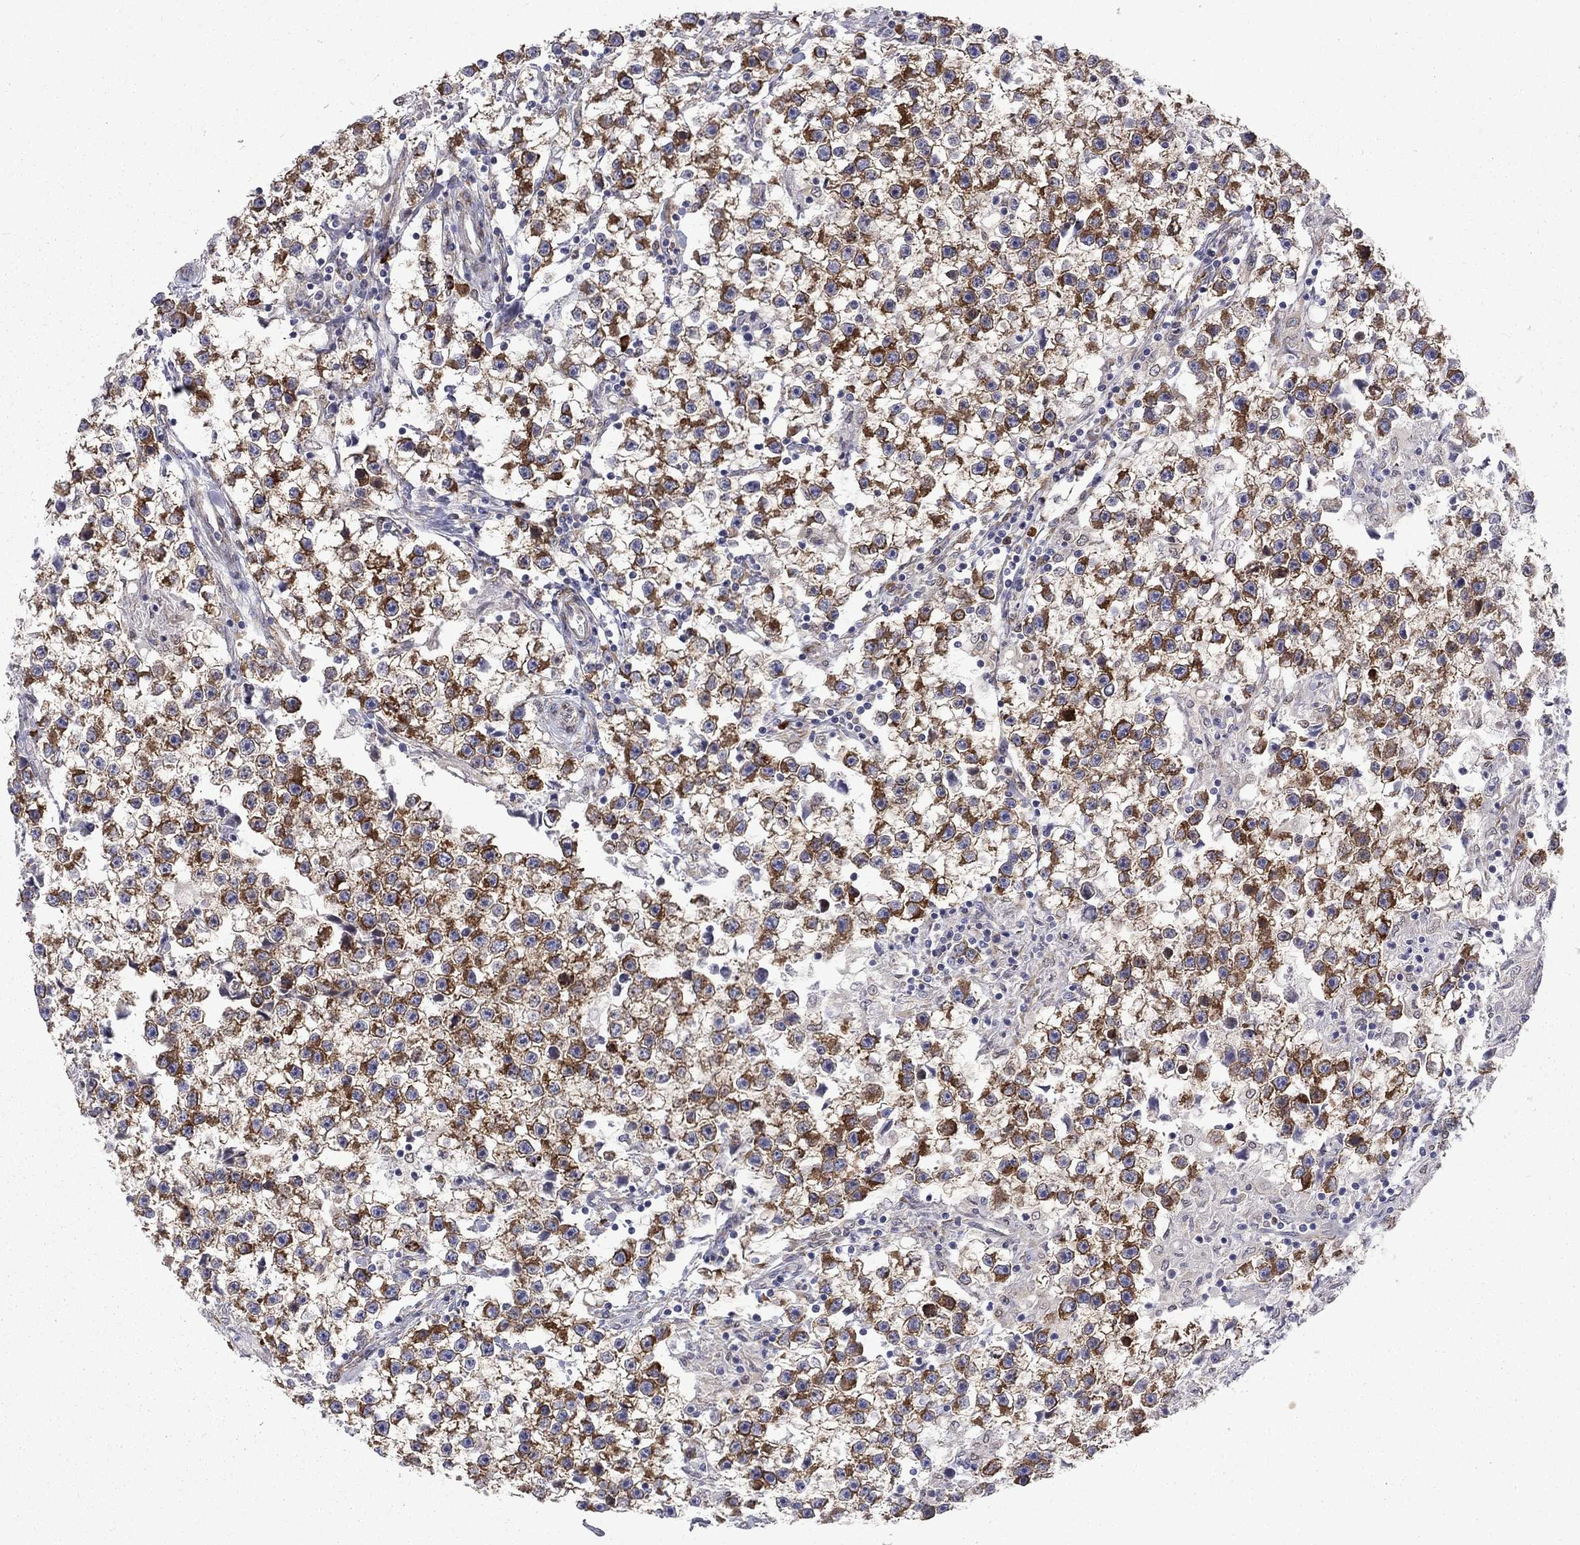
{"staining": {"intensity": "strong", "quantity": ">75%", "location": "cytoplasmic/membranous"}, "tissue": "testis cancer", "cell_type": "Tumor cells", "image_type": "cancer", "snomed": [{"axis": "morphology", "description": "Seminoma, NOS"}, {"axis": "topography", "description": "Testis"}], "caption": "An image of human testis seminoma stained for a protein shows strong cytoplasmic/membranous brown staining in tumor cells.", "gene": "PABPC4", "patient": {"sex": "male", "age": 59}}